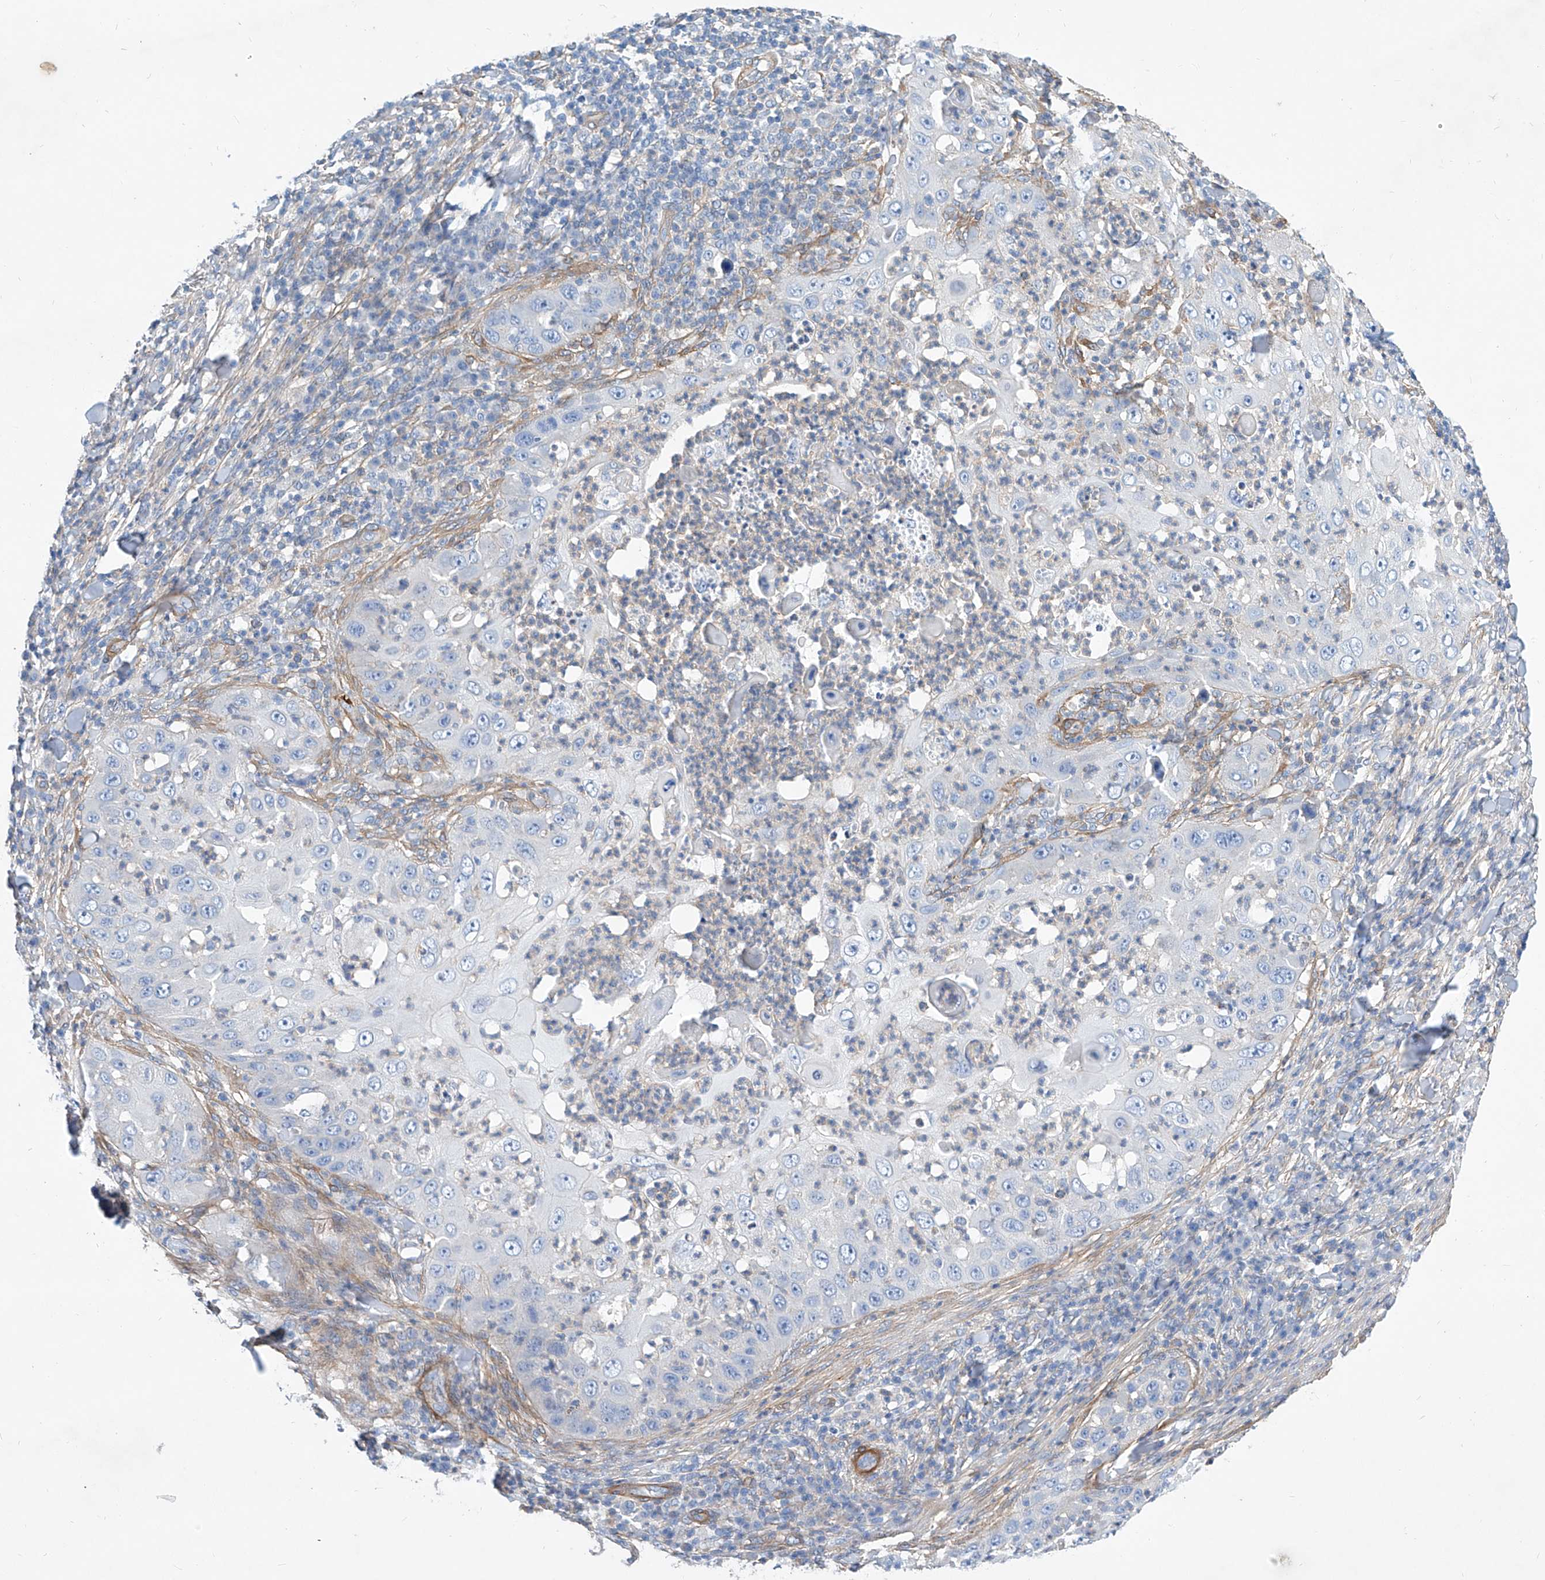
{"staining": {"intensity": "negative", "quantity": "none", "location": "none"}, "tissue": "skin cancer", "cell_type": "Tumor cells", "image_type": "cancer", "snomed": [{"axis": "morphology", "description": "Squamous cell carcinoma, NOS"}, {"axis": "topography", "description": "Skin"}], "caption": "The photomicrograph exhibits no staining of tumor cells in skin cancer (squamous cell carcinoma).", "gene": "TAS2R60", "patient": {"sex": "female", "age": 44}}